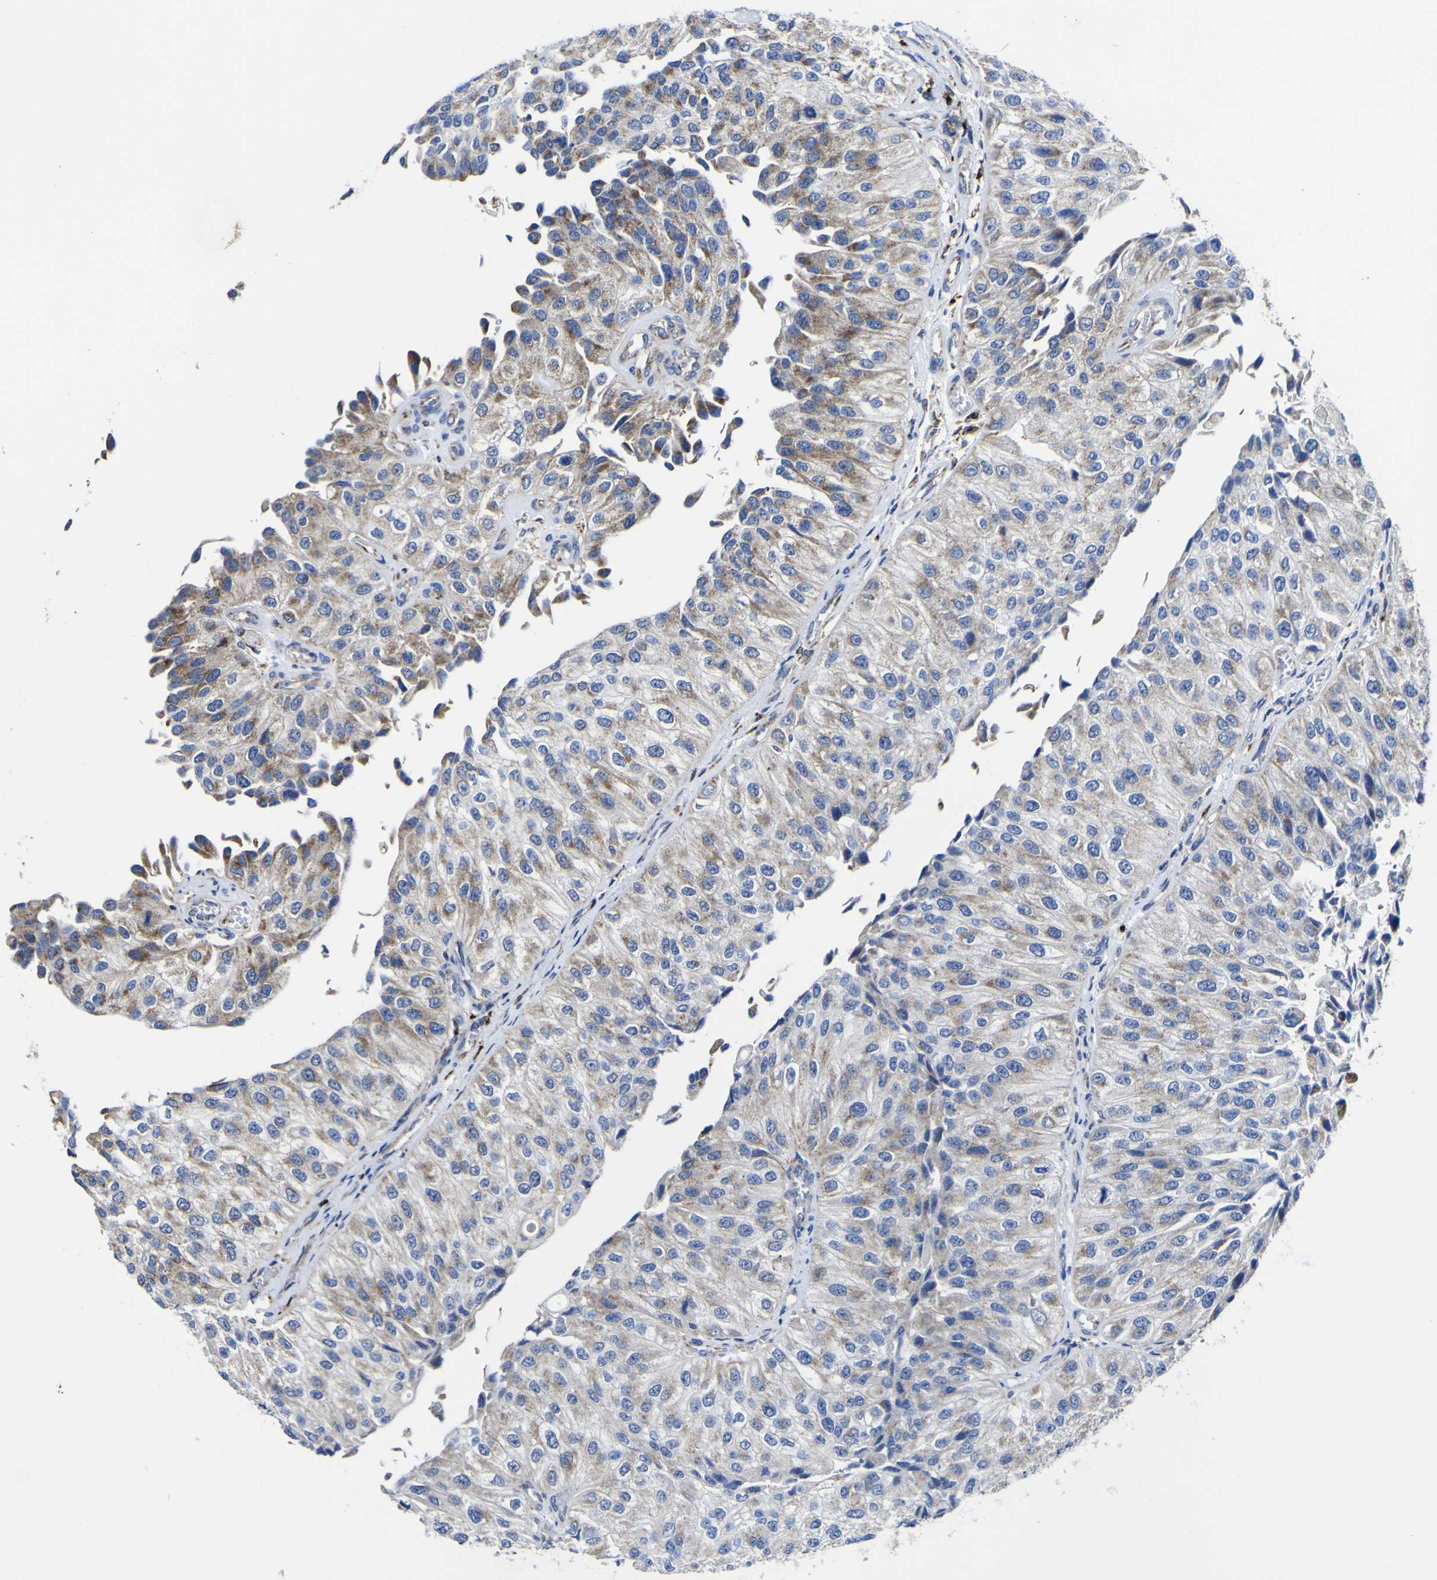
{"staining": {"intensity": "moderate", "quantity": "25%-75%", "location": "cytoplasmic/membranous"}, "tissue": "urothelial cancer", "cell_type": "Tumor cells", "image_type": "cancer", "snomed": [{"axis": "morphology", "description": "Urothelial carcinoma, High grade"}, {"axis": "topography", "description": "Kidney"}, {"axis": "topography", "description": "Urinary bladder"}], "caption": "The immunohistochemical stain labels moderate cytoplasmic/membranous staining in tumor cells of high-grade urothelial carcinoma tissue.", "gene": "CCDC90B", "patient": {"sex": "male", "age": 77}}